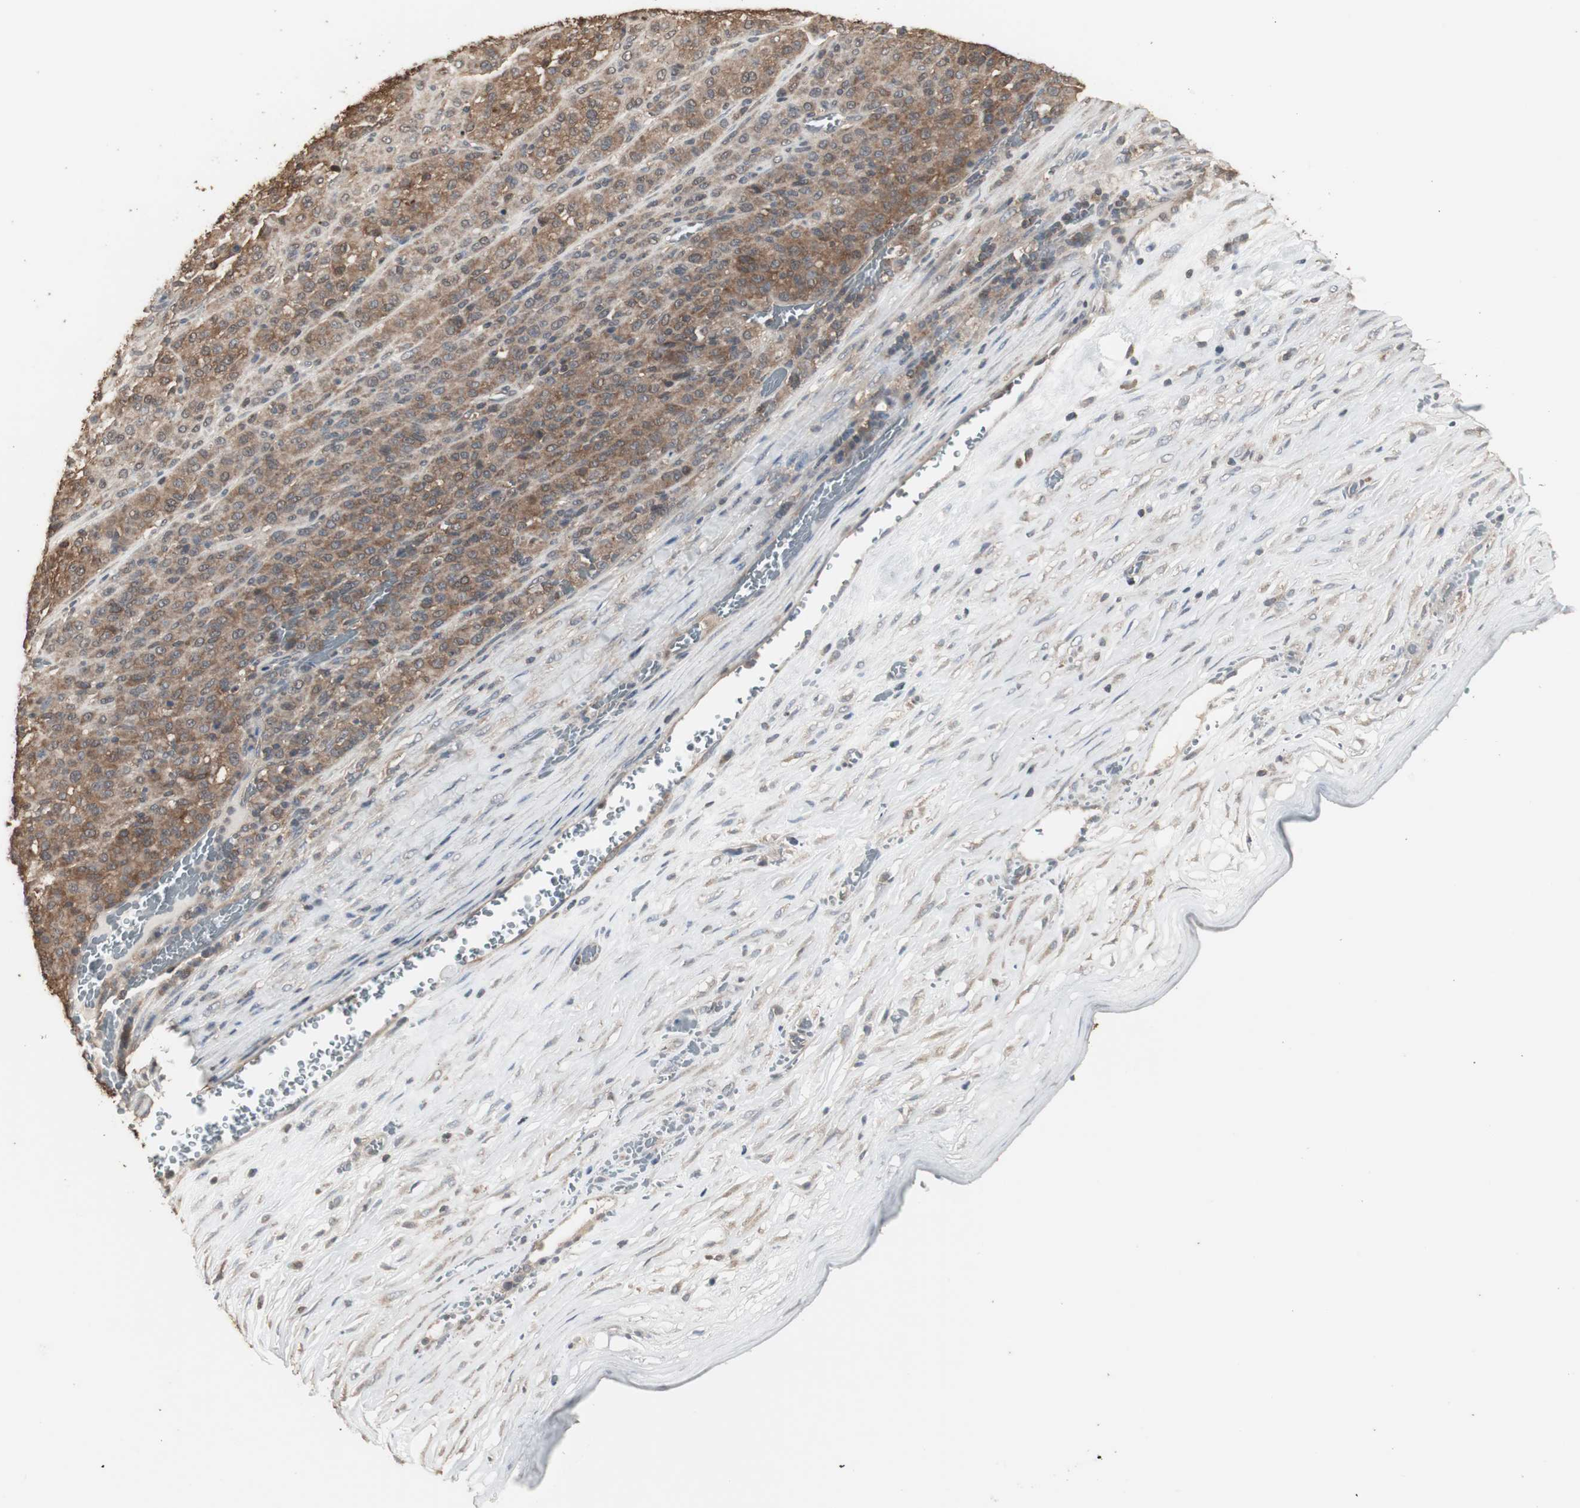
{"staining": {"intensity": "moderate", "quantity": ">75%", "location": "cytoplasmic/membranous"}, "tissue": "melanoma", "cell_type": "Tumor cells", "image_type": "cancer", "snomed": [{"axis": "morphology", "description": "Malignant melanoma, Metastatic site"}, {"axis": "topography", "description": "Pancreas"}], "caption": "Protein expression analysis of melanoma exhibits moderate cytoplasmic/membranous staining in approximately >75% of tumor cells.", "gene": "HPRT1", "patient": {"sex": "female", "age": 30}}